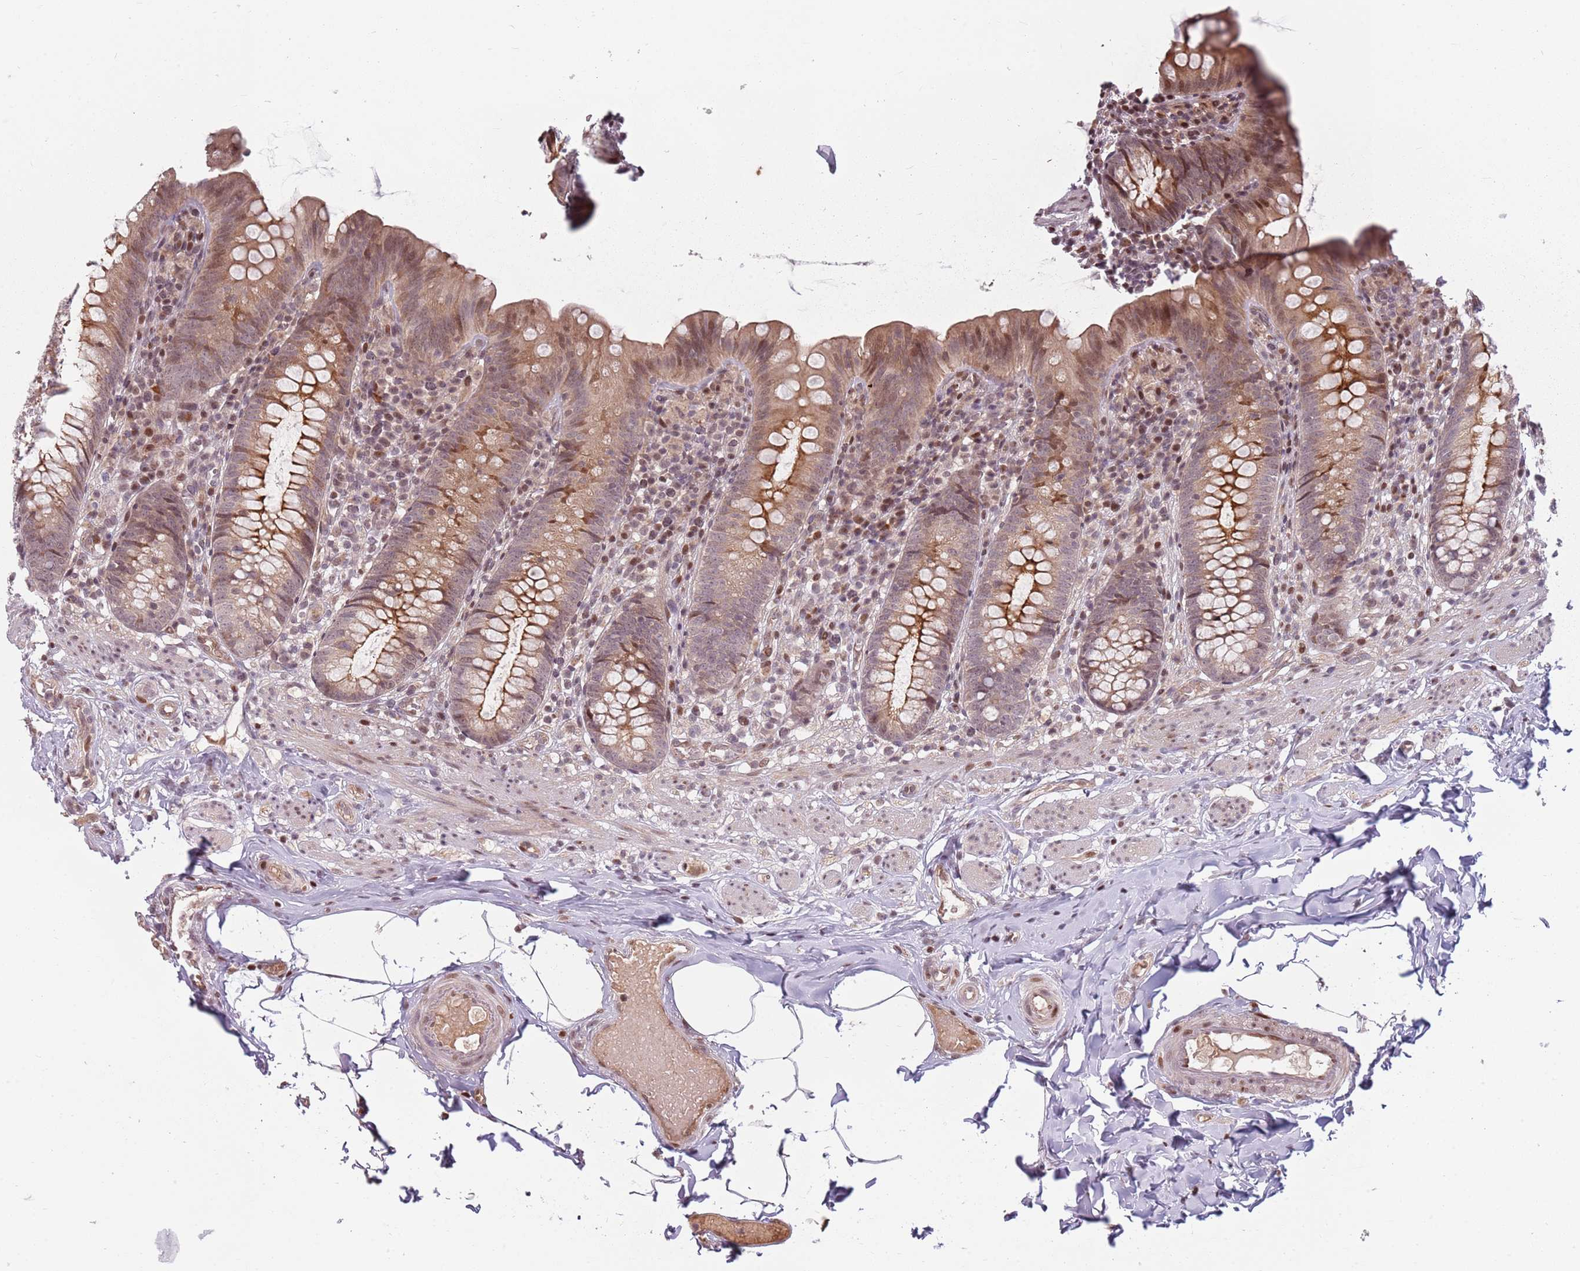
{"staining": {"intensity": "moderate", "quantity": ">75%", "location": "cytoplasmic/membranous,nuclear"}, "tissue": "appendix", "cell_type": "Glandular cells", "image_type": "normal", "snomed": [{"axis": "morphology", "description": "Normal tissue, NOS"}, {"axis": "topography", "description": "Appendix"}], "caption": "Protein staining of benign appendix shows moderate cytoplasmic/membranous,nuclear positivity in about >75% of glandular cells. The staining is performed using DAB (3,3'-diaminobenzidine) brown chromogen to label protein expression. The nuclei are counter-stained blue using hematoxylin.", "gene": "ADGRG1", "patient": {"sex": "male", "age": 55}}